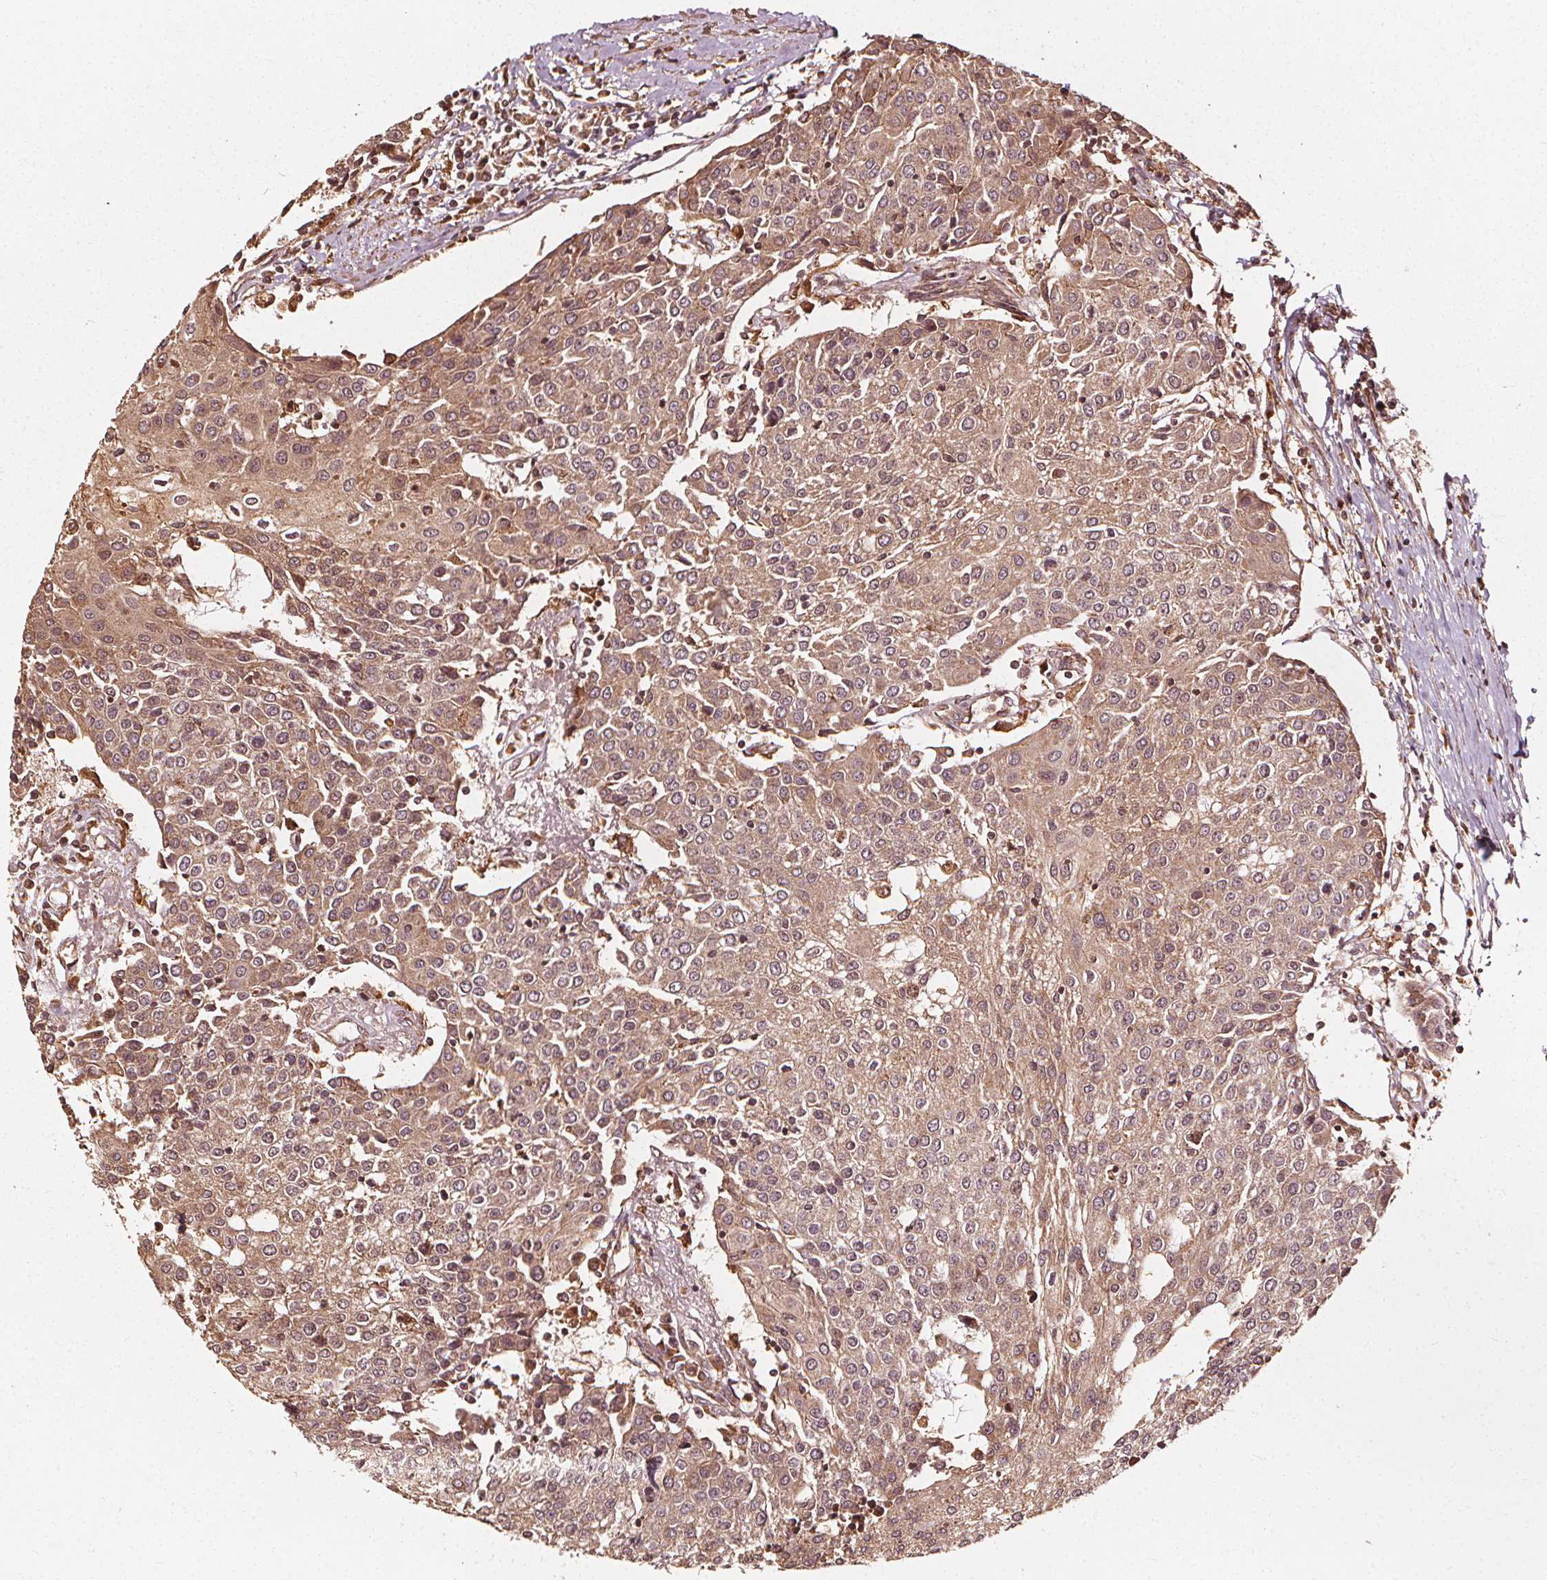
{"staining": {"intensity": "moderate", "quantity": ">75%", "location": "cytoplasmic/membranous,nuclear"}, "tissue": "urothelial cancer", "cell_type": "Tumor cells", "image_type": "cancer", "snomed": [{"axis": "morphology", "description": "Urothelial carcinoma, High grade"}, {"axis": "topography", "description": "Urinary bladder"}], "caption": "Immunohistochemical staining of human urothelial cancer exhibits medium levels of moderate cytoplasmic/membranous and nuclear protein staining in about >75% of tumor cells.", "gene": "NPC1", "patient": {"sex": "female", "age": 85}}